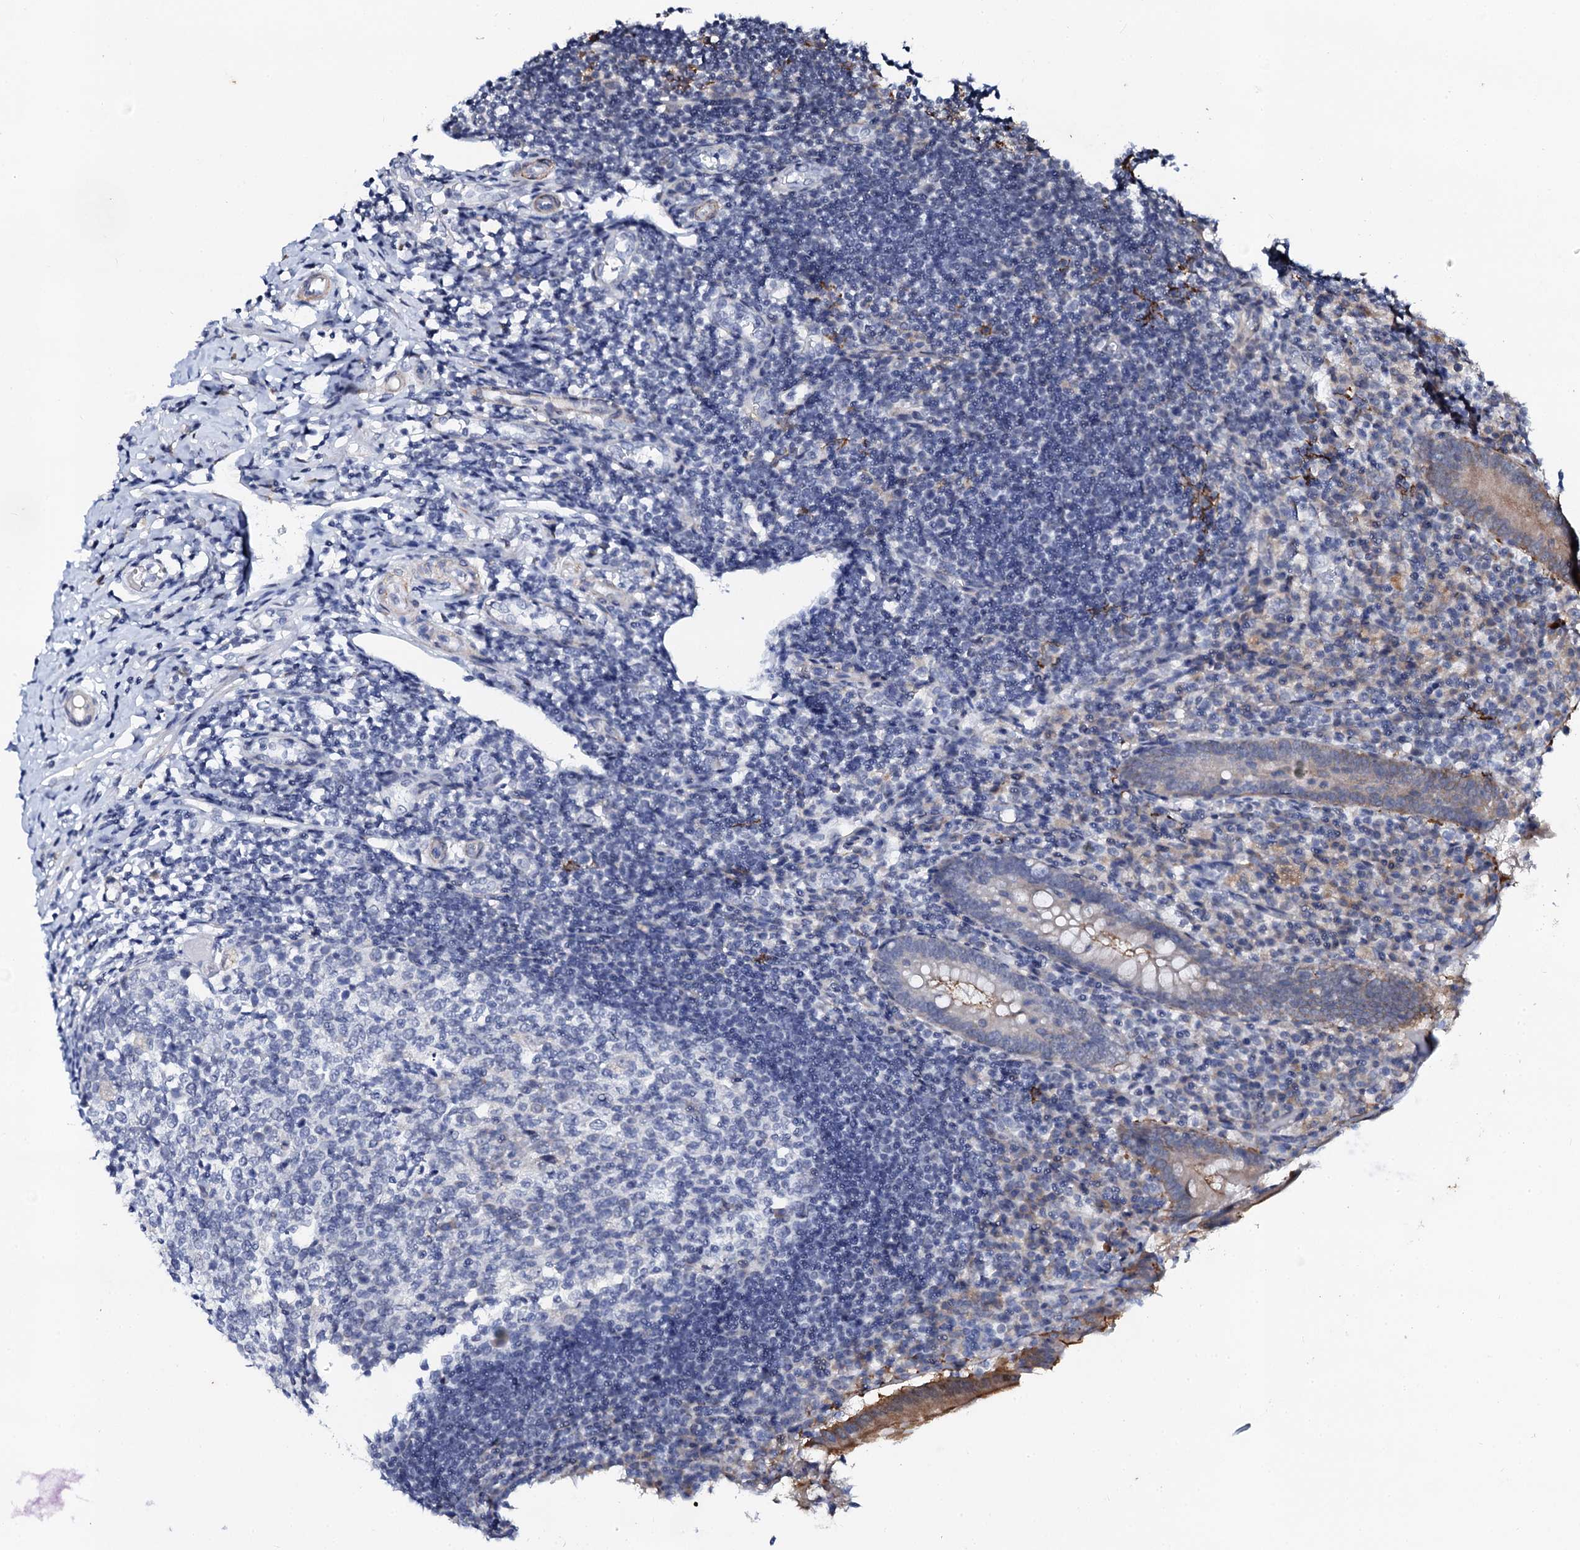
{"staining": {"intensity": "moderate", "quantity": "25%-75%", "location": "cytoplasmic/membranous"}, "tissue": "appendix", "cell_type": "Glandular cells", "image_type": "normal", "snomed": [{"axis": "morphology", "description": "Normal tissue, NOS"}, {"axis": "topography", "description": "Appendix"}], "caption": "Protein staining exhibits moderate cytoplasmic/membranous expression in about 25%-75% of glandular cells in normal appendix.", "gene": "GPR176", "patient": {"sex": "female", "age": 17}}